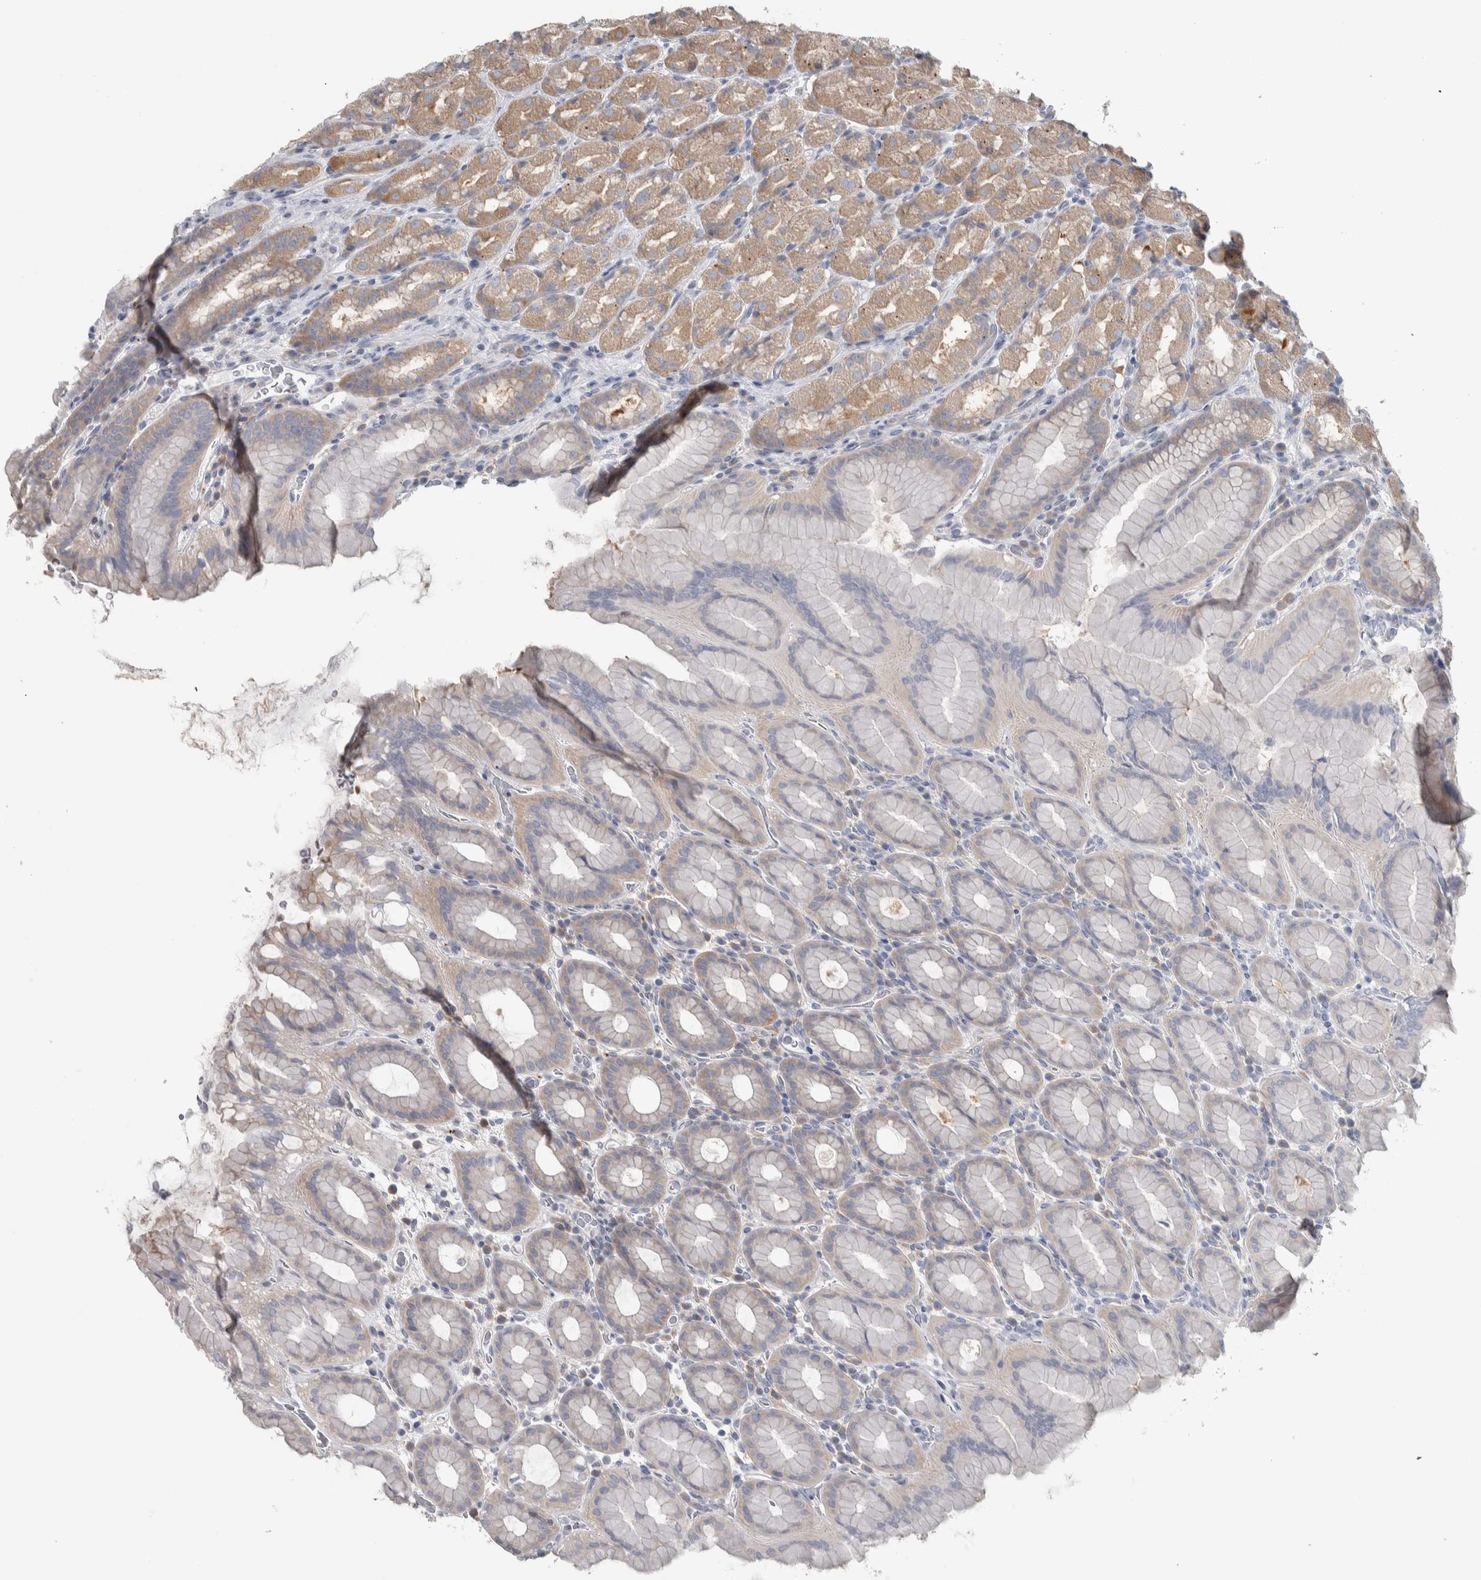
{"staining": {"intensity": "weak", "quantity": "25%-75%", "location": "cytoplasmic/membranous"}, "tissue": "stomach", "cell_type": "Glandular cells", "image_type": "normal", "snomed": [{"axis": "morphology", "description": "Normal tissue, NOS"}, {"axis": "topography", "description": "Stomach, upper"}], "caption": "Immunohistochemistry (IHC) micrograph of normal stomach: human stomach stained using immunohistochemistry (IHC) exhibits low levels of weak protein expression localized specifically in the cytoplasmic/membranous of glandular cells, appearing as a cytoplasmic/membranous brown color.", "gene": "GPHN", "patient": {"sex": "male", "age": 68}}